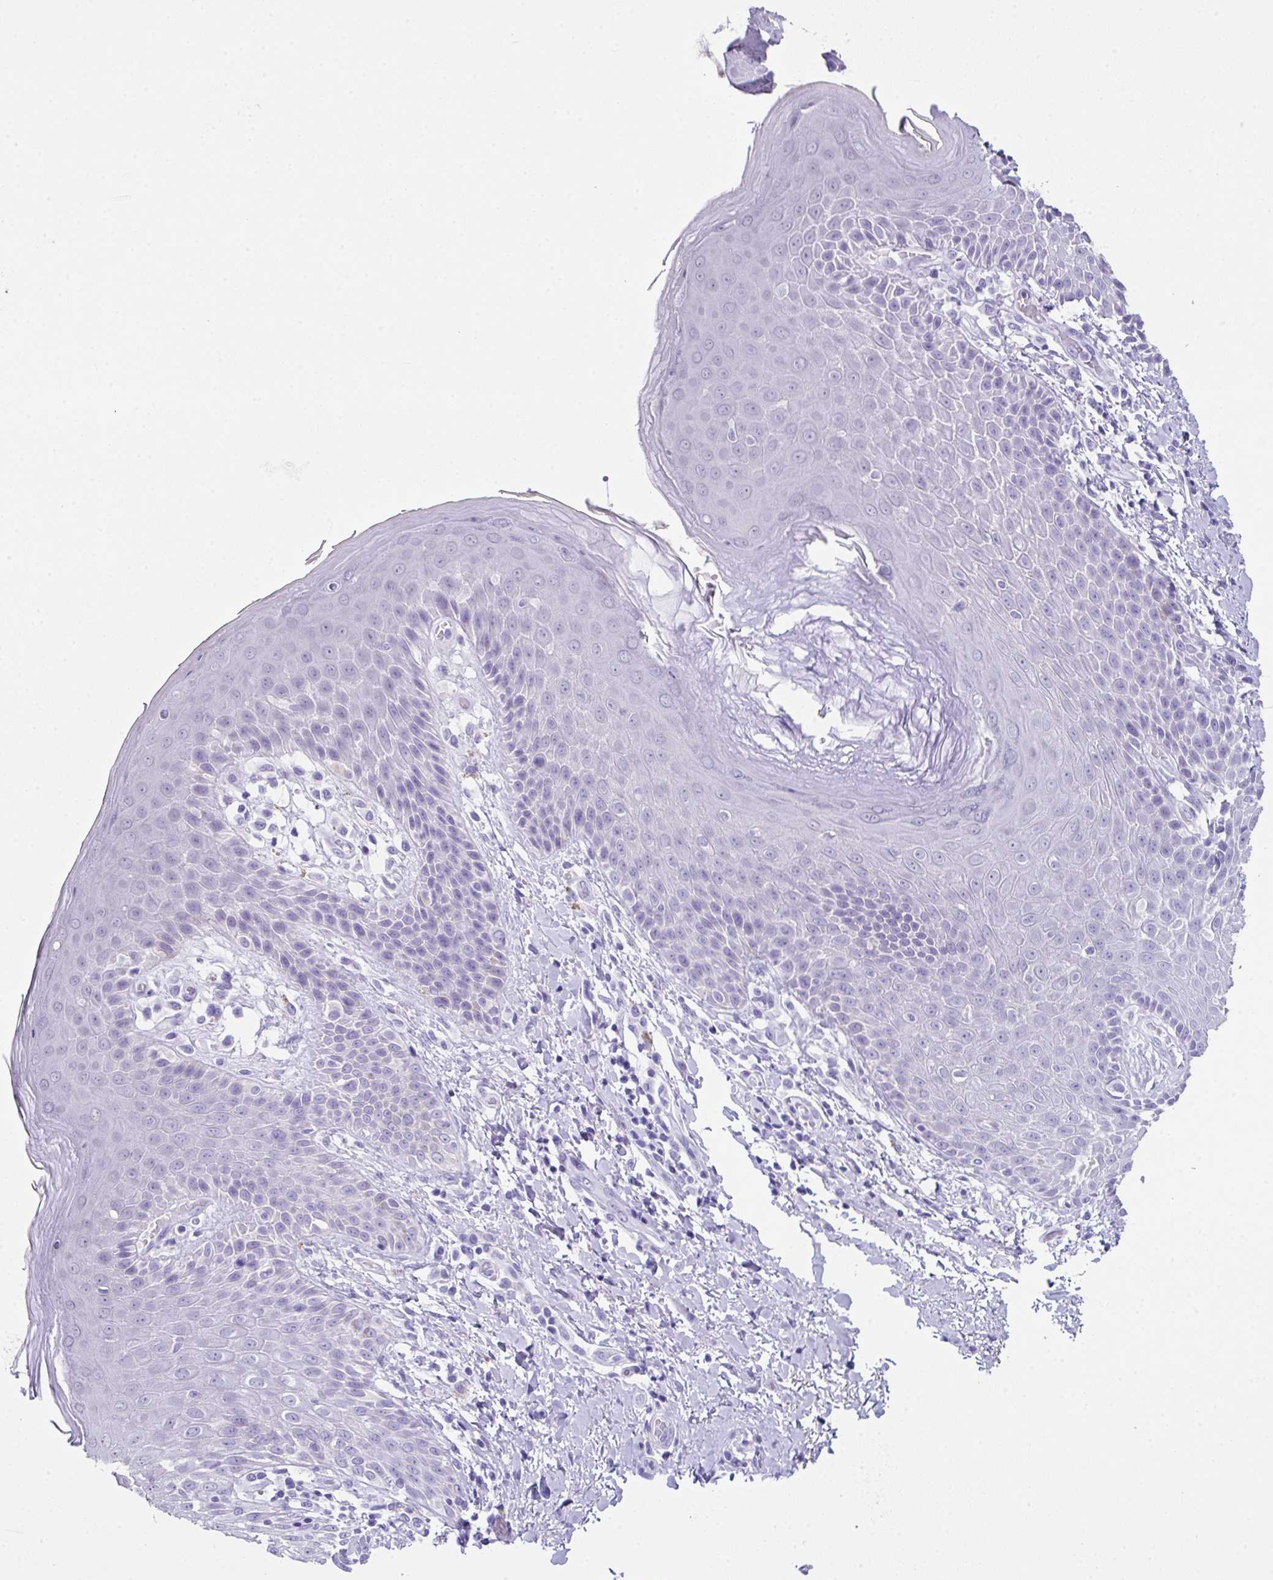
{"staining": {"intensity": "negative", "quantity": "none", "location": "none"}, "tissue": "skin", "cell_type": "Epidermal cells", "image_type": "normal", "snomed": [{"axis": "morphology", "description": "Normal tissue, NOS"}, {"axis": "topography", "description": "Anal"}, {"axis": "topography", "description": "Peripheral nerve tissue"}], "caption": "Immunohistochemical staining of normal skin reveals no significant staining in epidermal cells. (DAB (3,3'-diaminobenzidine) immunohistochemistry (IHC), high magnification).", "gene": "LGALS4", "patient": {"sex": "male", "age": 51}}